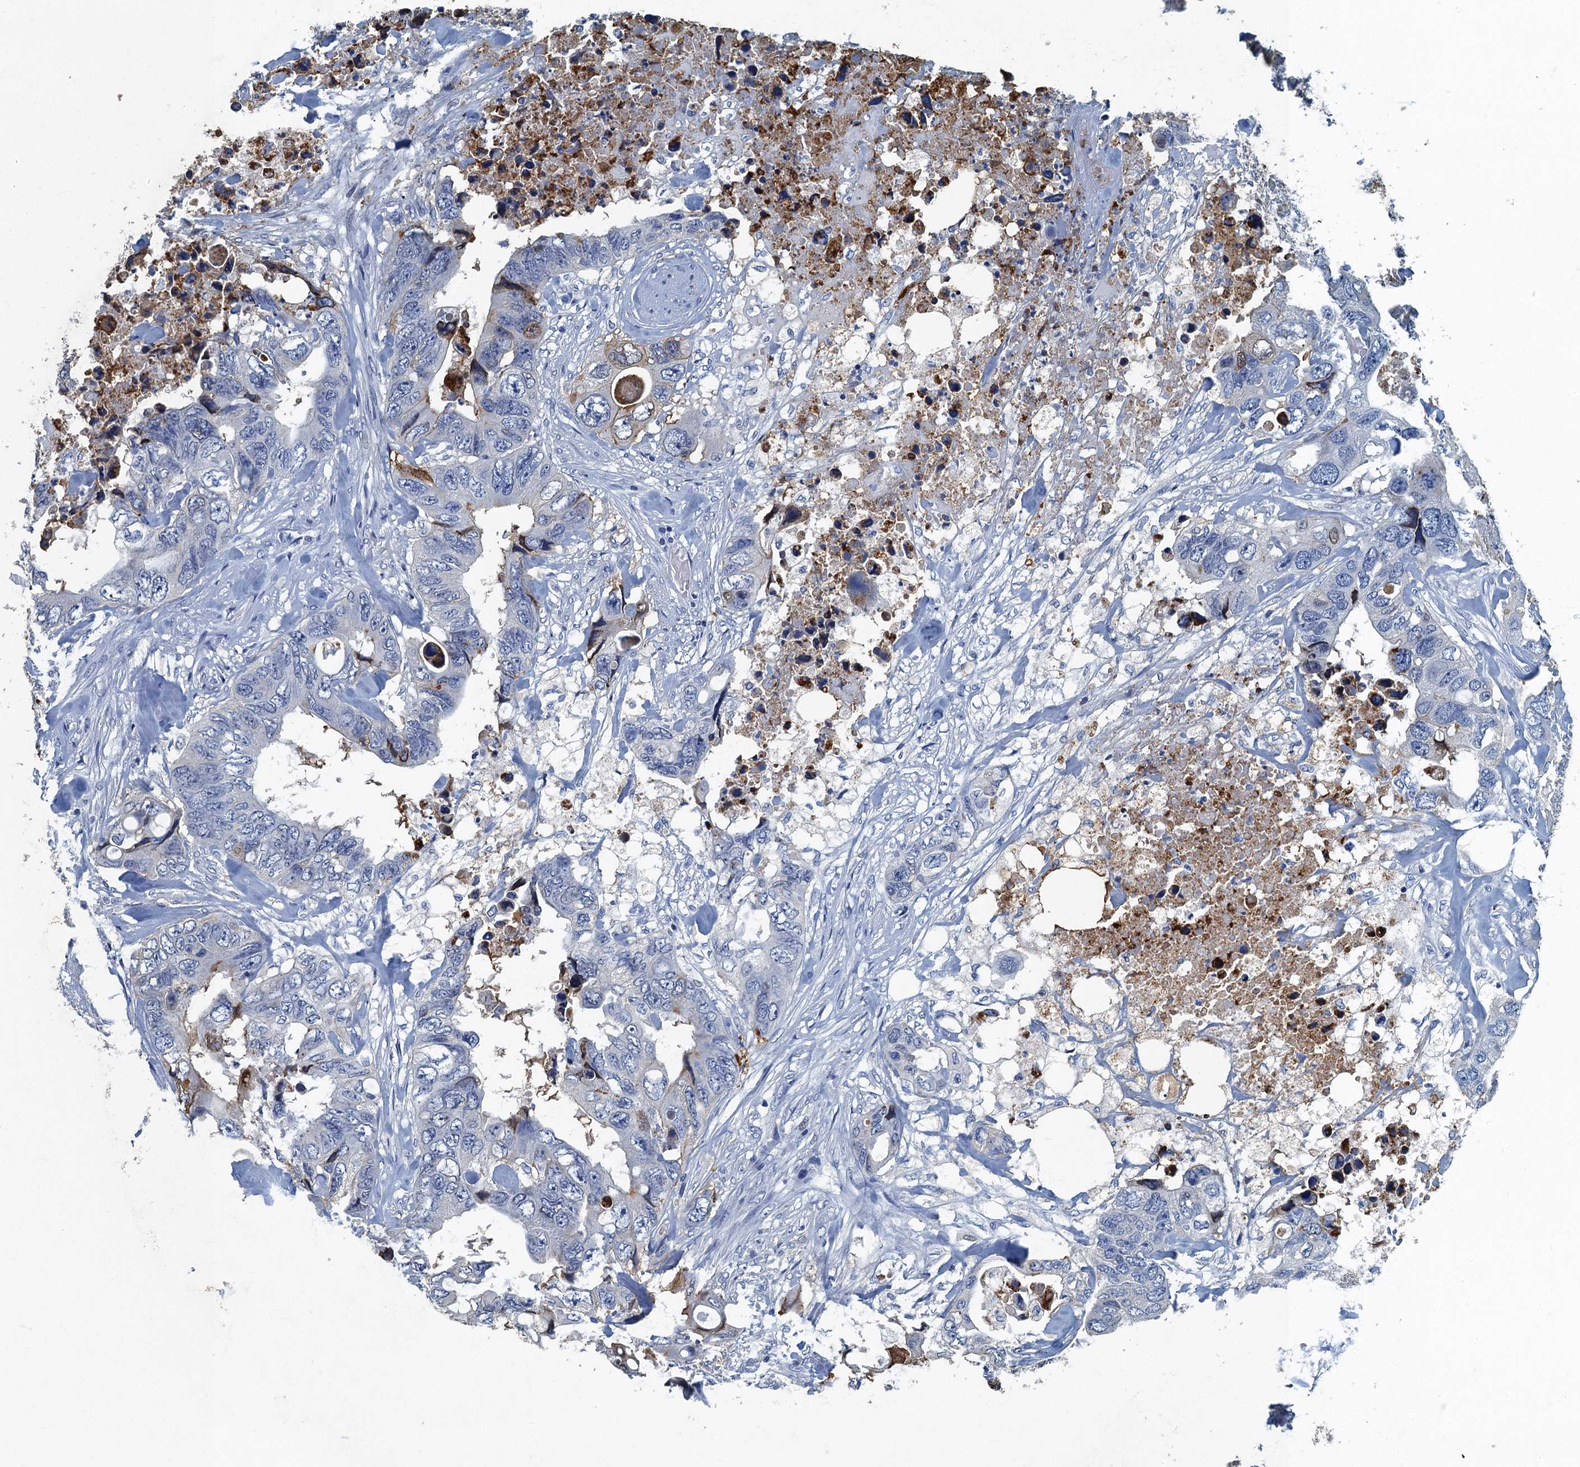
{"staining": {"intensity": "moderate", "quantity": "<25%", "location": "cytoplasmic/membranous"}, "tissue": "colorectal cancer", "cell_type": "Tumor cells", "image_type": "cancer", "snomed": [{"axis": "morphology", "description": "Adenocarcinoma, NOS"}, {"axis": "topography", "description": "Rectum"}], "caption": "Colorectal cancer (adenocarcinoma) stained for a protein exhibits moderate cytoplasmic/membranous positivity in tumor cells.", "gene": "GADL1", "patient": {"sex": "male", "age": 57}}